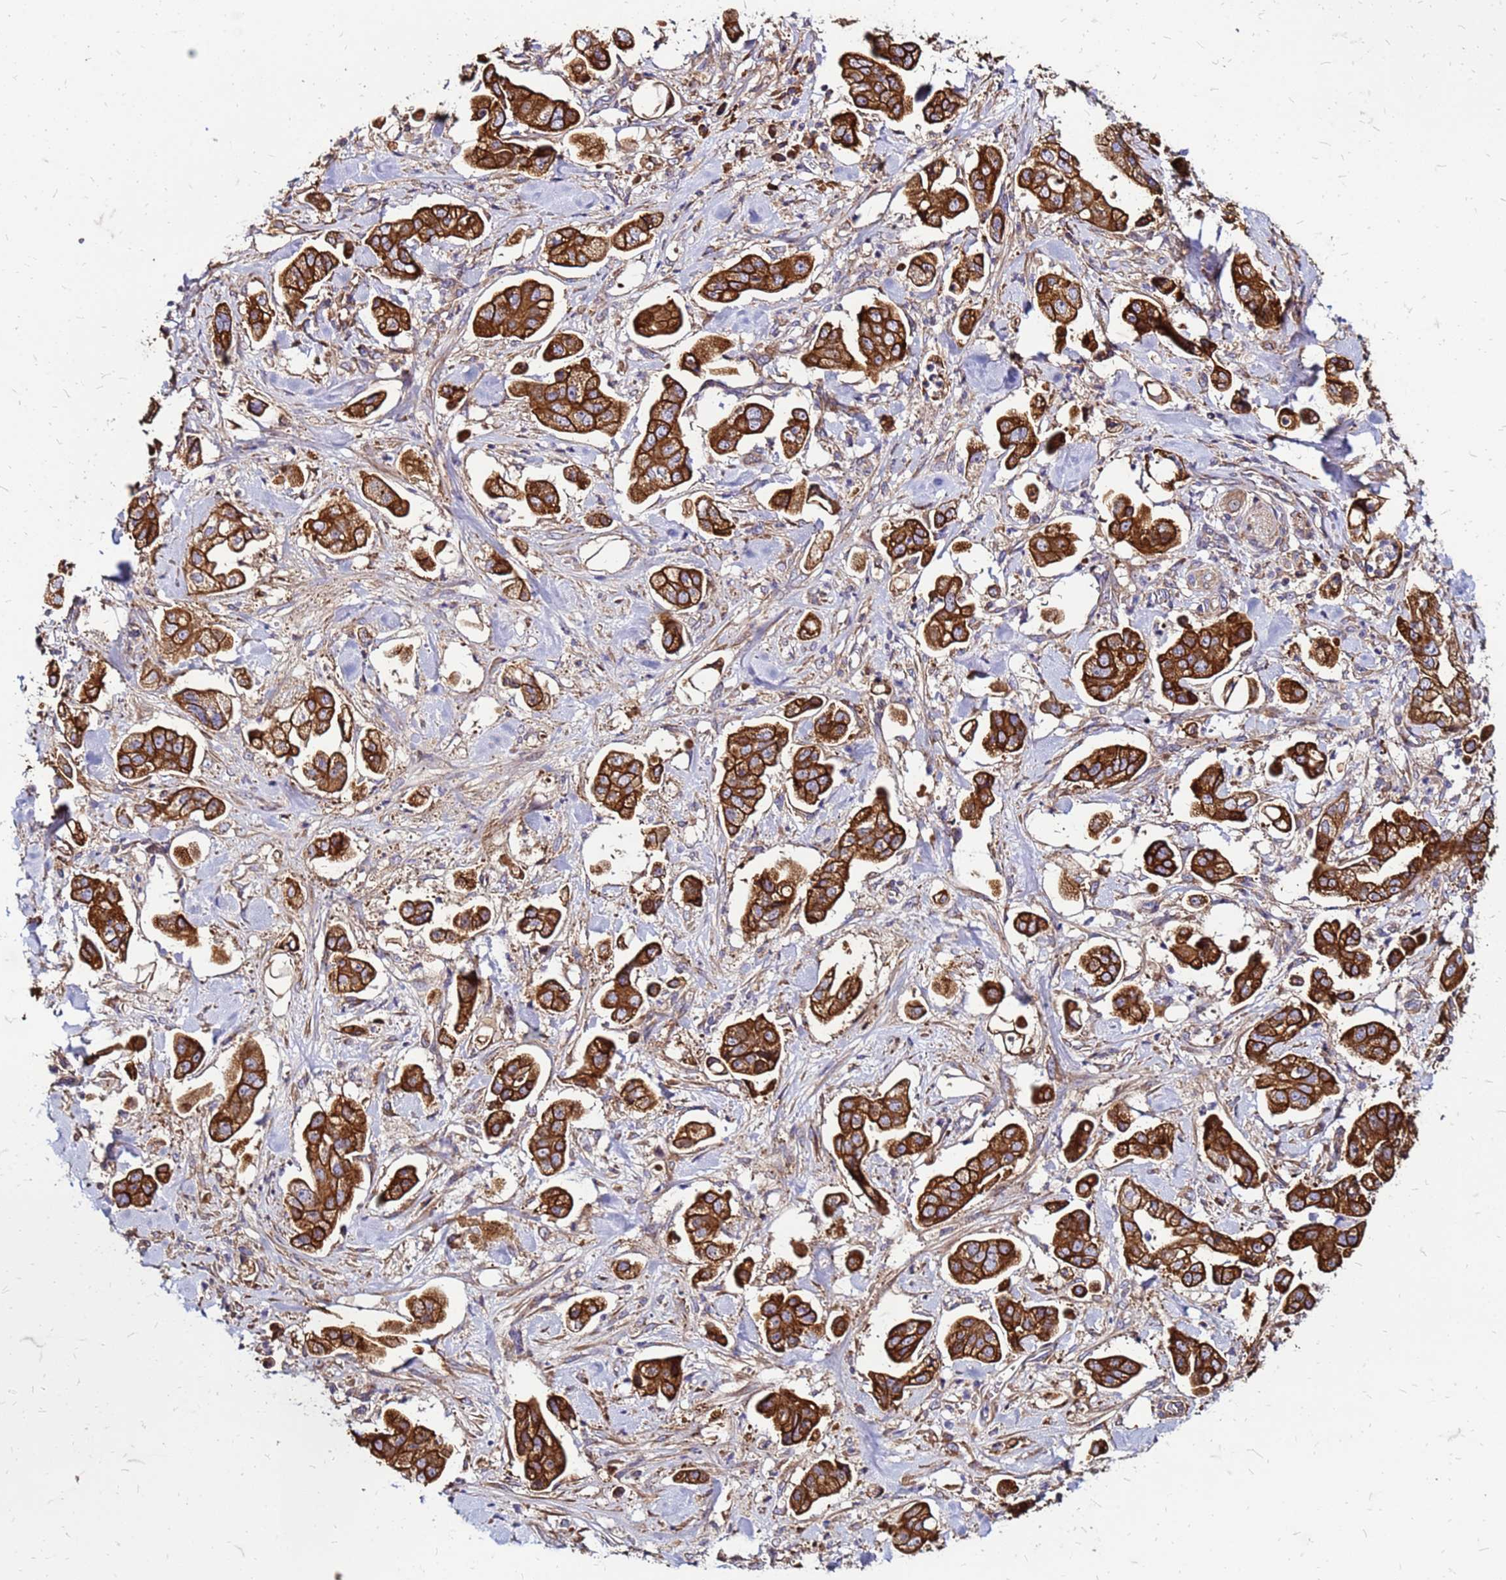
{"staining": {"intensity": "strong", "quantity": ">75%", "location": "cytoplasmic/membranous"}, "tissue": "stomach cancer", "cell_type": "Tumor cells", "image_type": "cancer", "snomed": [{"axis": "morphology", "description": "Adenocarcinoma, NOS"}, {"axis": "topography", "description": "Stomach"}], "caption": "IHC (DAB (3,3'-diaminobenzidine)) staining of stomach cancer shows strong cytoplasmic/membranous protein staining in about >75% of tumor cells. (DAB IHC, brown staining for protein, blue staining for nuclei).", "gene": "VMO1", "patient": {"sex": "male", "age": 62}}